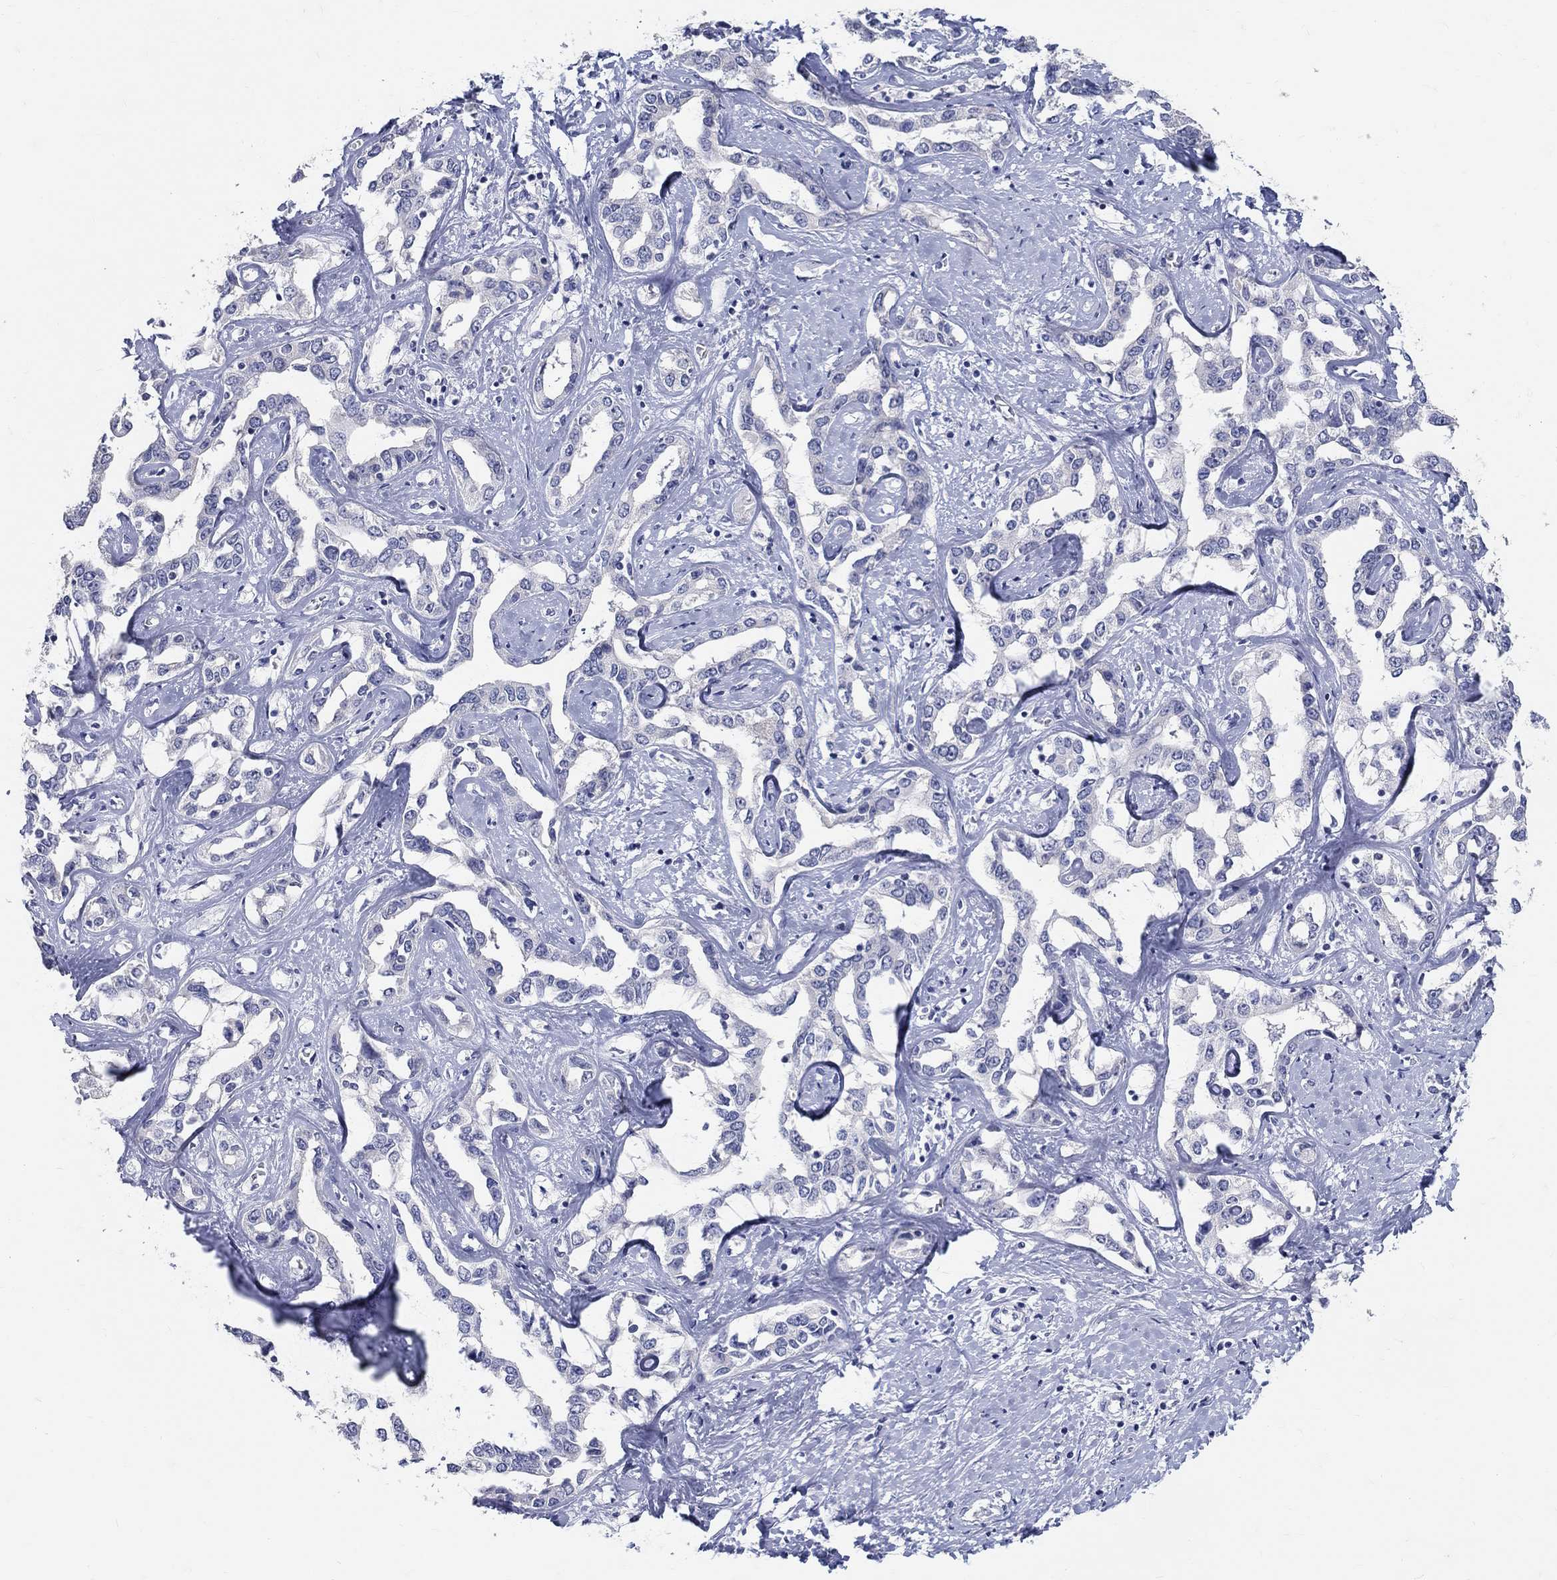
{"staining": {"intensity": "negative", "quantity": "none", "location": "none"}, "tissue": "liver cancer", "cell_type": "Tumor cells", "image_type": "cancer", "snomed": [{"axis": "morphology", "description": "Cholangiocarcinoma"}, {"axis": "topography", "description": "Liver"}], "caption": "Liver cancer (cholangiocarcinoma) was stained to show a protein in brown. There is no significant staining in tumor cells. (DAB immunohistochemistry visualized using brightfield microscopy, high magnification).", "gene": "SOX2", "patient": {"sex": "male", "age": 59}}